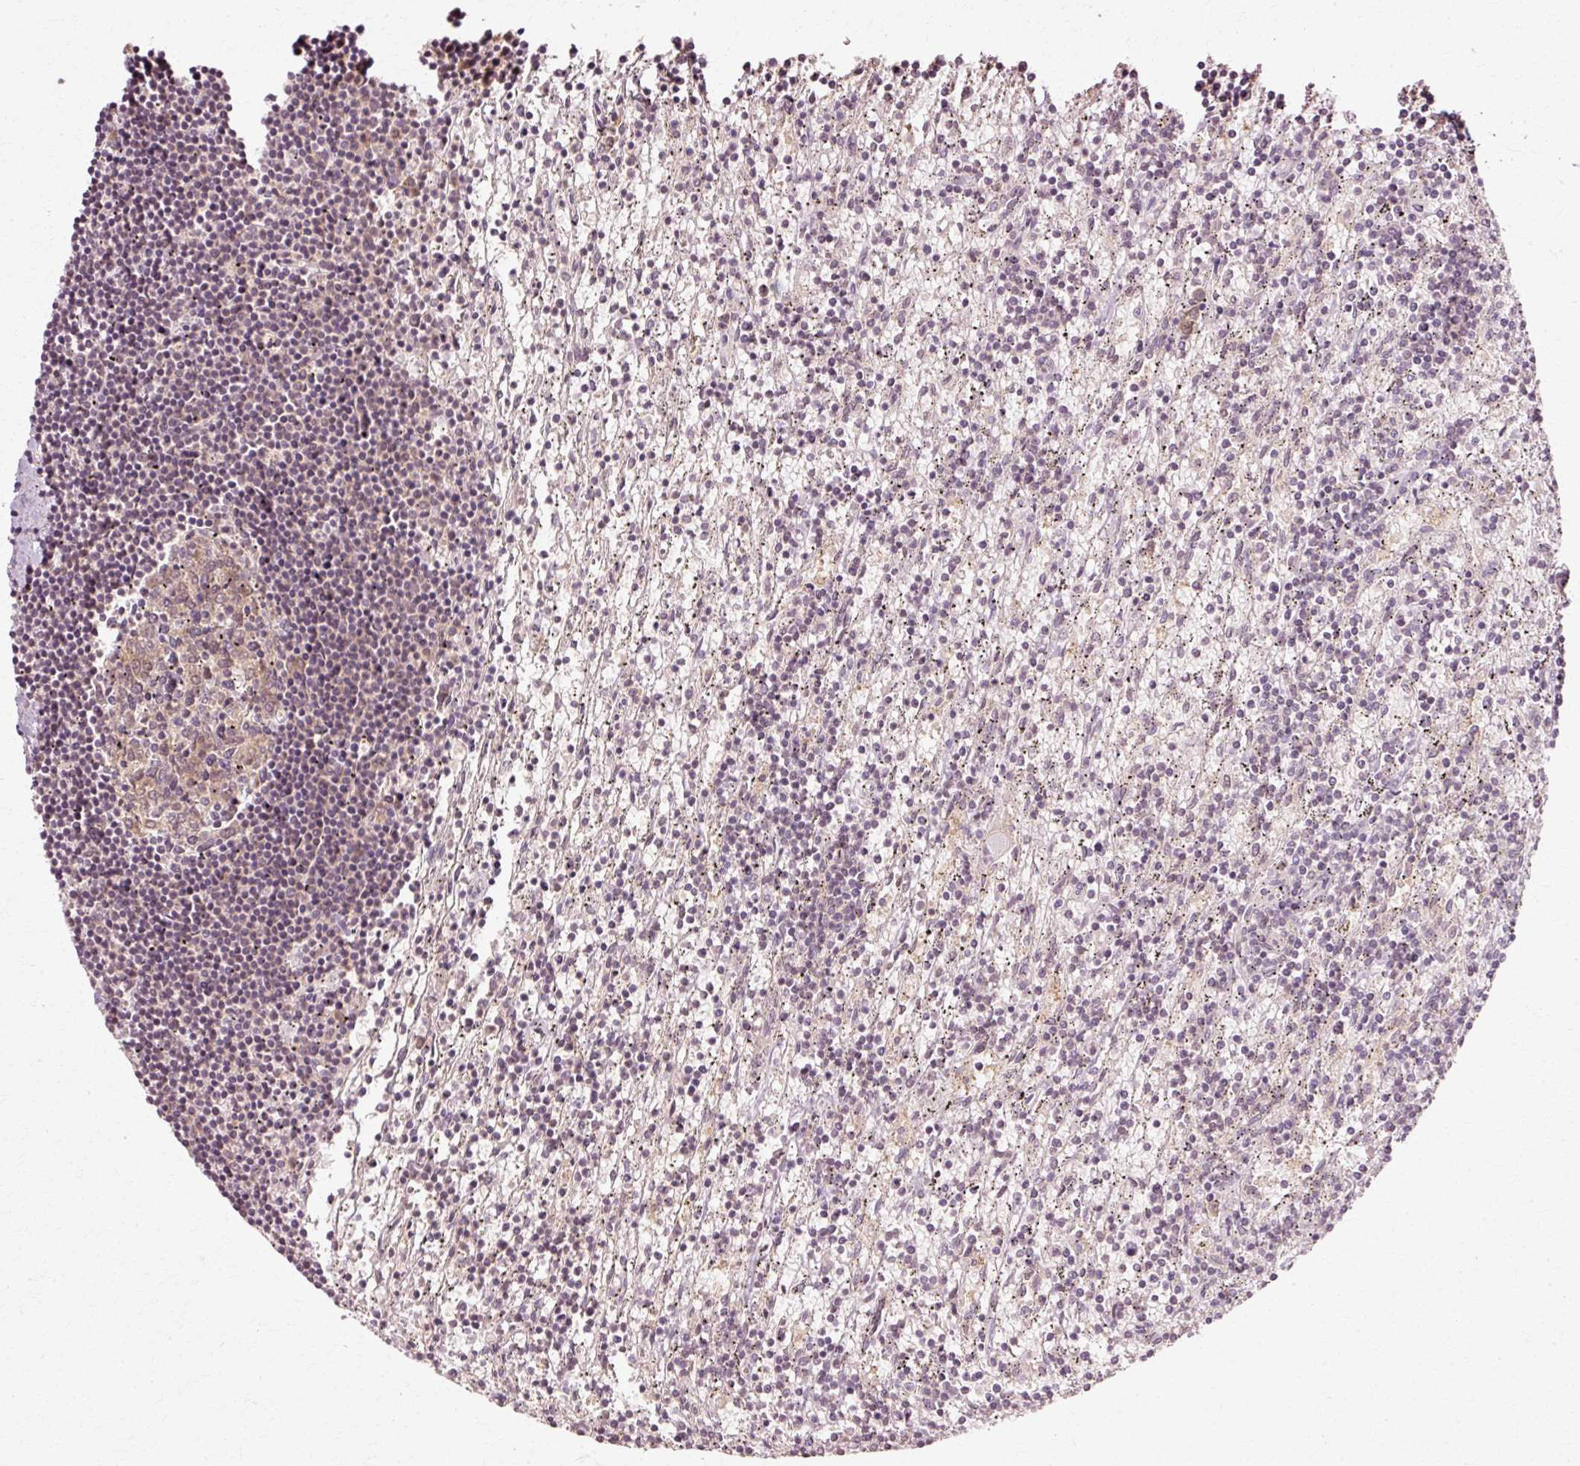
{"staining": {"intensity": "negative", "quantity": "none", "location": "none"}, "tissue": "lymphoma", "cell_type": "Tumor cells", "image_type": "cancer", "snomed": [{"axis": "morphology", "description": "Malignant lymphoma, non-Hodgkin's type, Low grade"}, {"axis": "topography", "description": "Spleen"}], "caption": "Immunohistochemistry (IHC) image of malignant lymphoma, non-Hodgkin's type (low-grade) stained for a protein (brown), which shows no expression in tumor cells. (Stains: DAB (3,3'-diaminobenzidine) IHC with hematoxylin counter stain, Microscopy: brightfield microscopy at high magnification).", "gene": "RGPD5", "patient": {"sex": "male", "age": 76}}